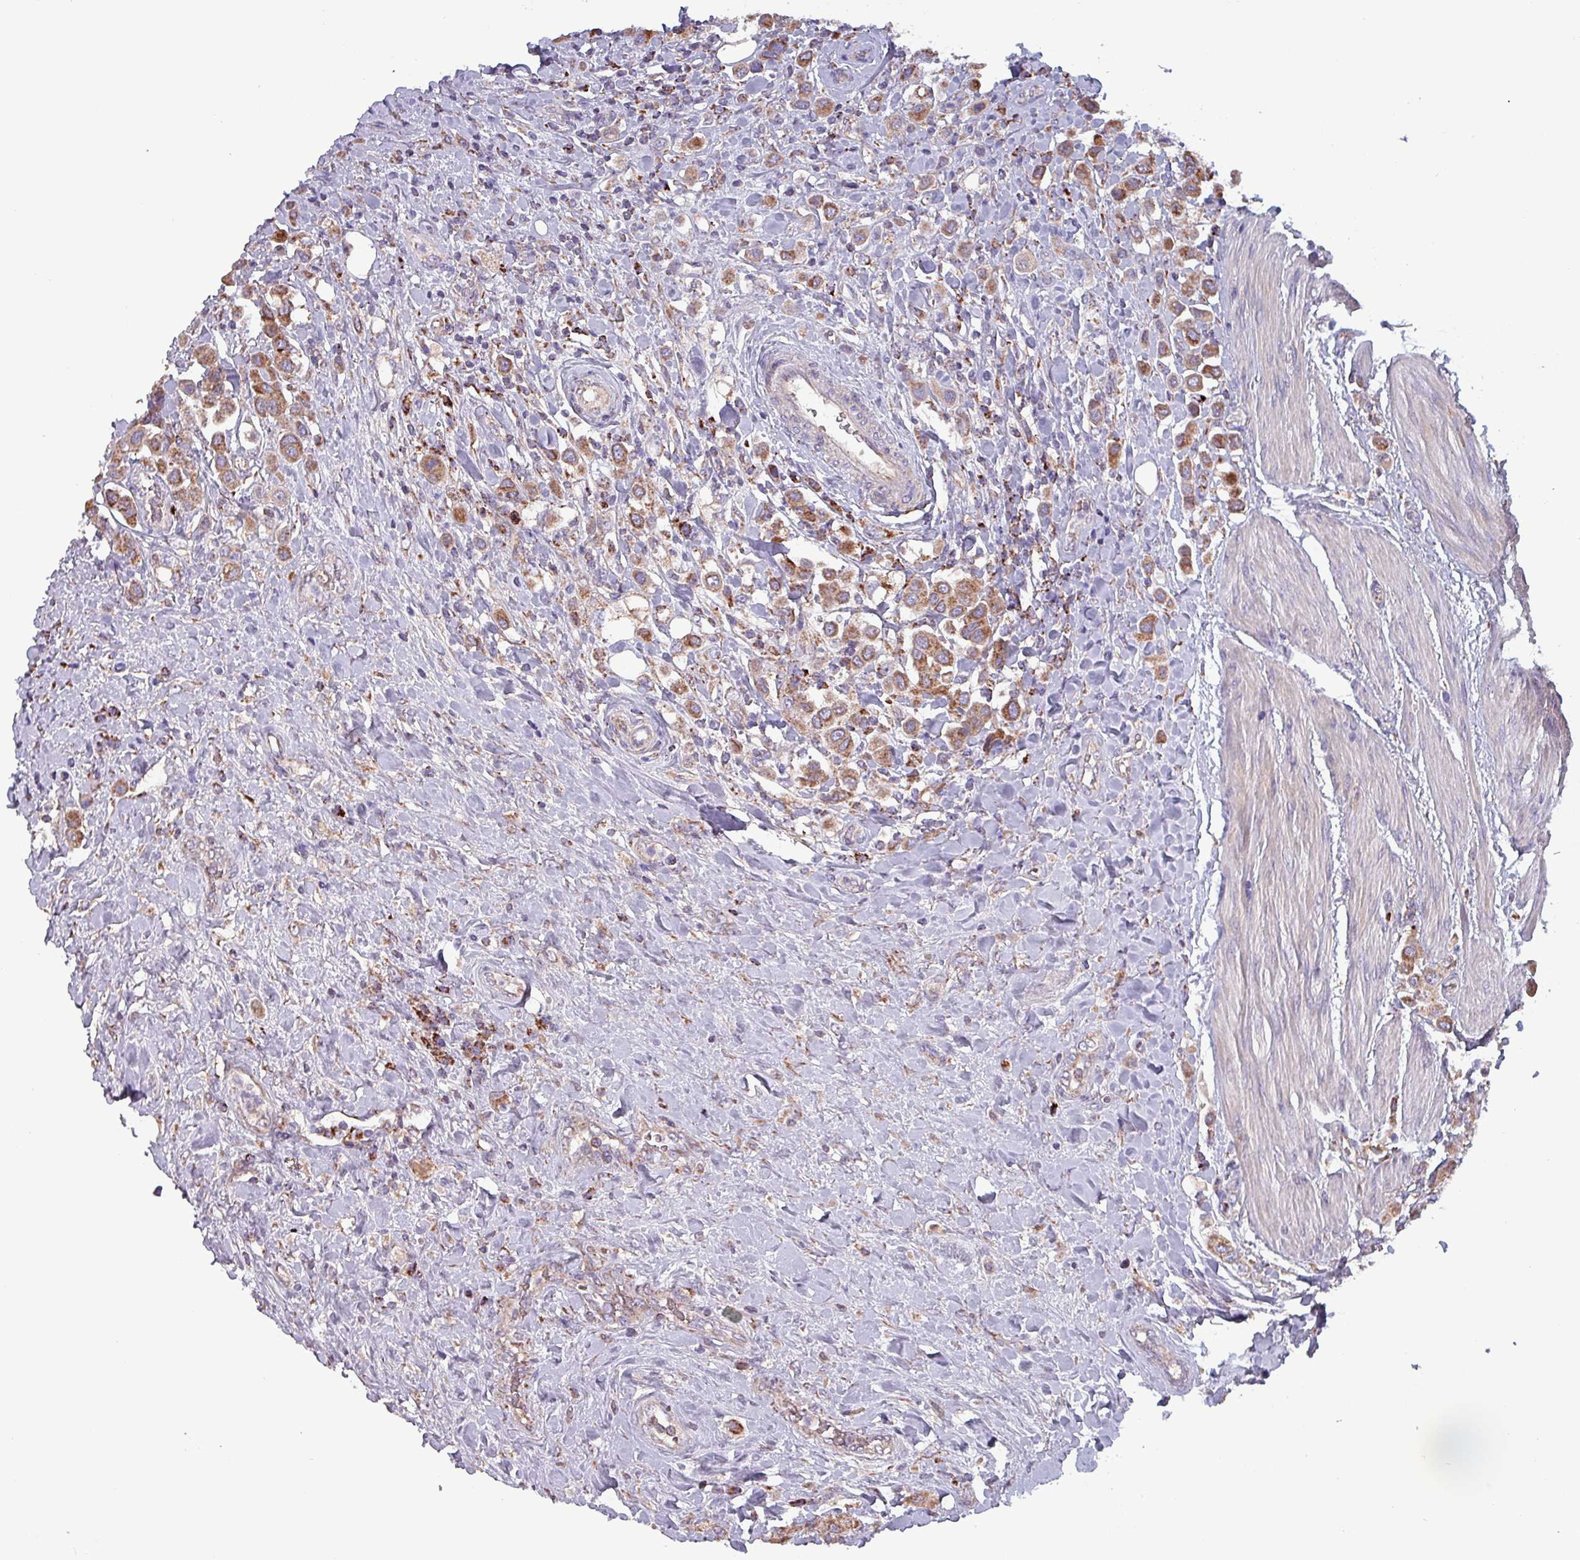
{"staining": {"intensity": "moderate", "quantity": ">75%", "location": "cytoplasmic/membranous"}, "tissue": "urothelial cancer", "cell_type": "Tumor cells", "image_type": "cancer", "snomed": [{"axis": "morphology", "description": "Urothelial carcinoma, High grade"}, {"axis": "topography", "description": "Urinary bladder"}], "caption": "High-magnification brightfield microscopy of urothelial carcinoma (high-grade) stained with DAB (3,3'-diaminobenzidine) (brown) and counterstained with hematoxylin (blue). tumor cells exhibit moderate cytoplasmic/membranous positivity is seen in about>75% of cells.", "gene": "ZNF322", "patient": {"sex": "male", "age": 50}}